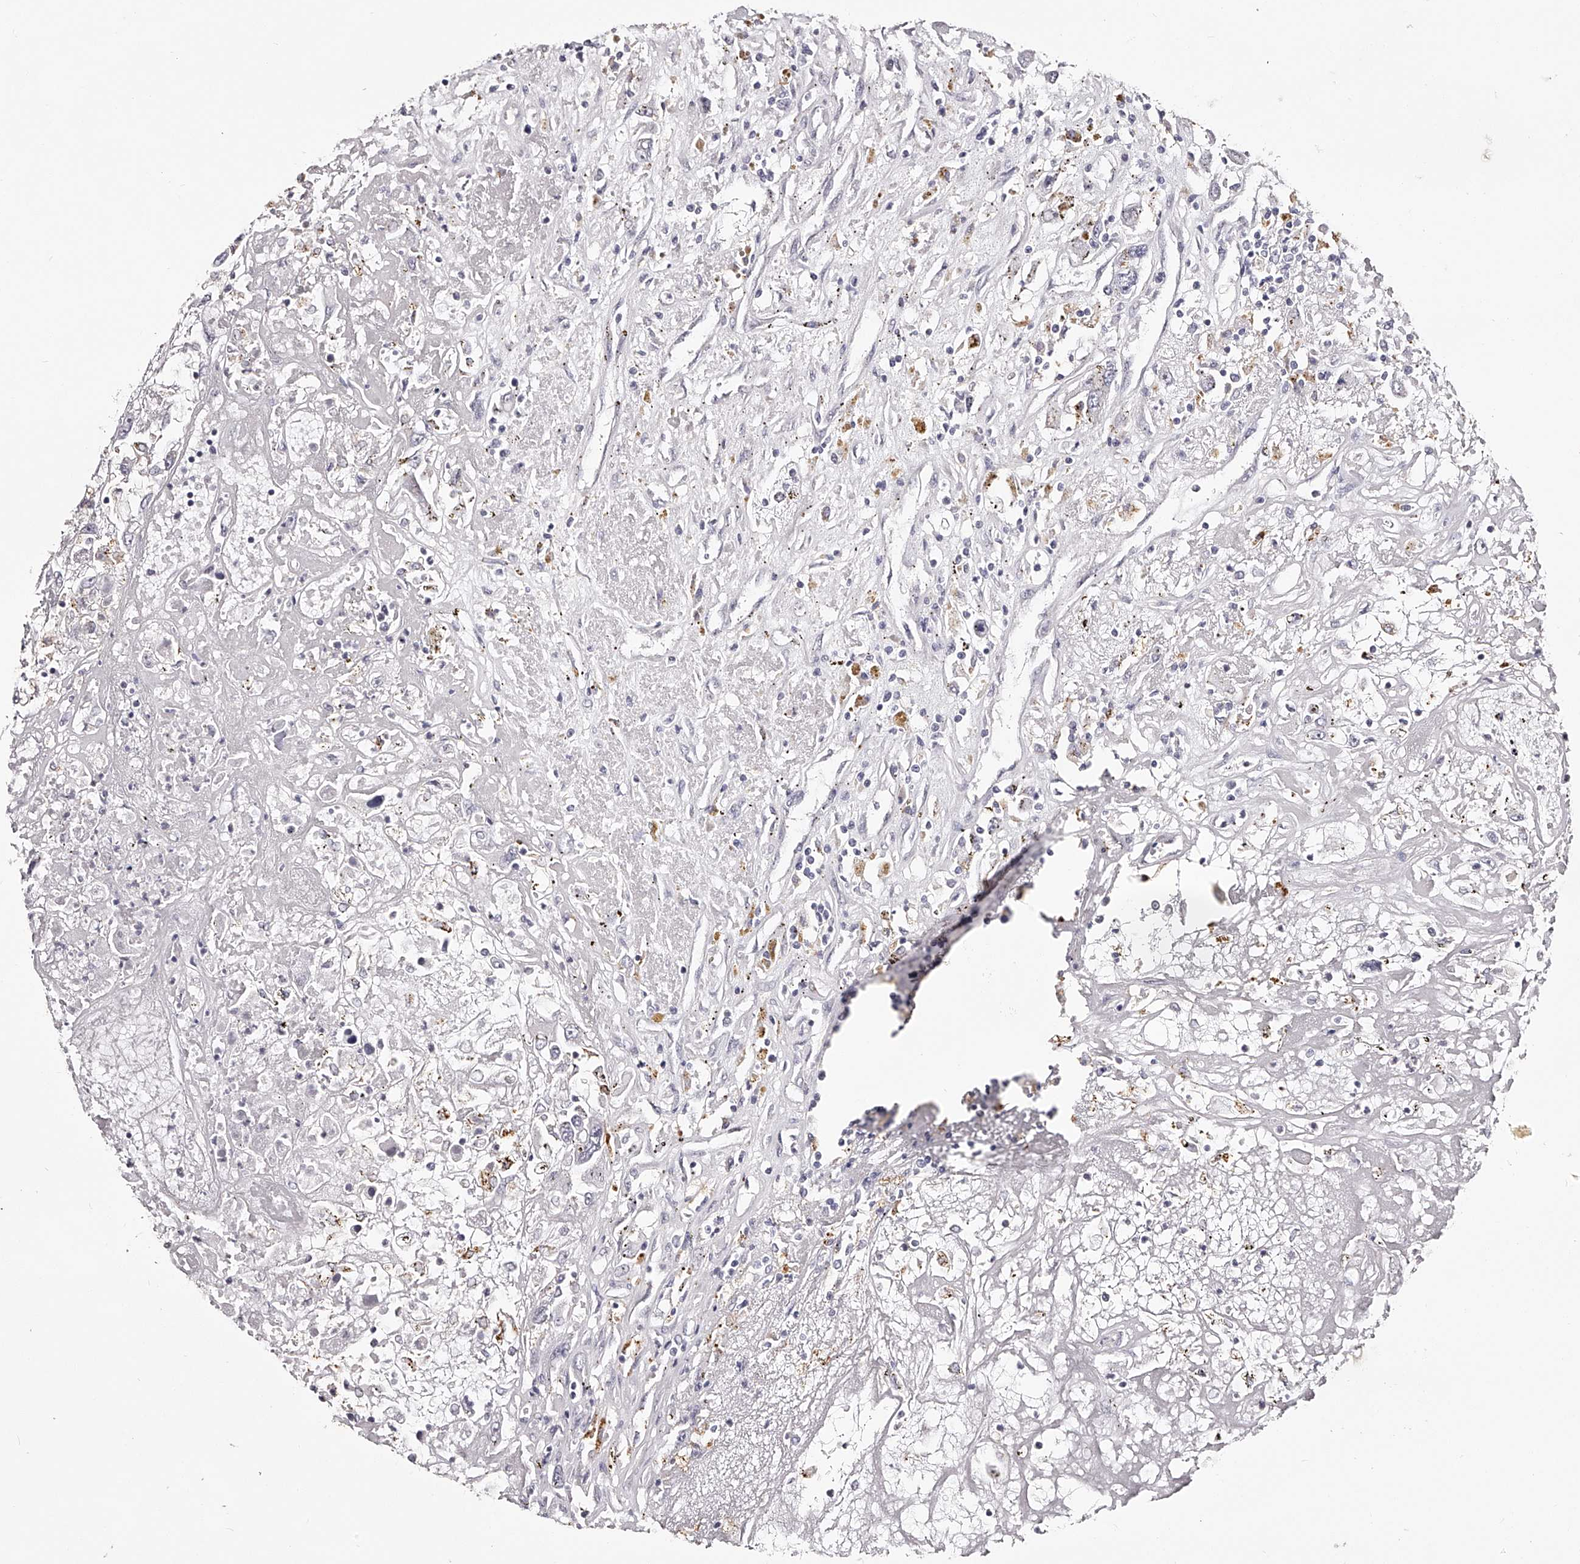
{"staining": {"intensity": "negative", "quantity": "none", "location": "none"}, "tissue": "renal cancer", "cell_type": "Tumor cells", "image_type": "cancer", "snomed": [{"axis": "morphology", "description": "Adenocarcinoma, NOS"}, {"axis": "topography", "description": "Kidney"}], "caption": "Immunohistochemical staining of human renal adenocarcinoma demonstrates no significant staining in tumor cells.", "gene": "SLC35D3", "patient": {"sex": "female", "age": 52}}